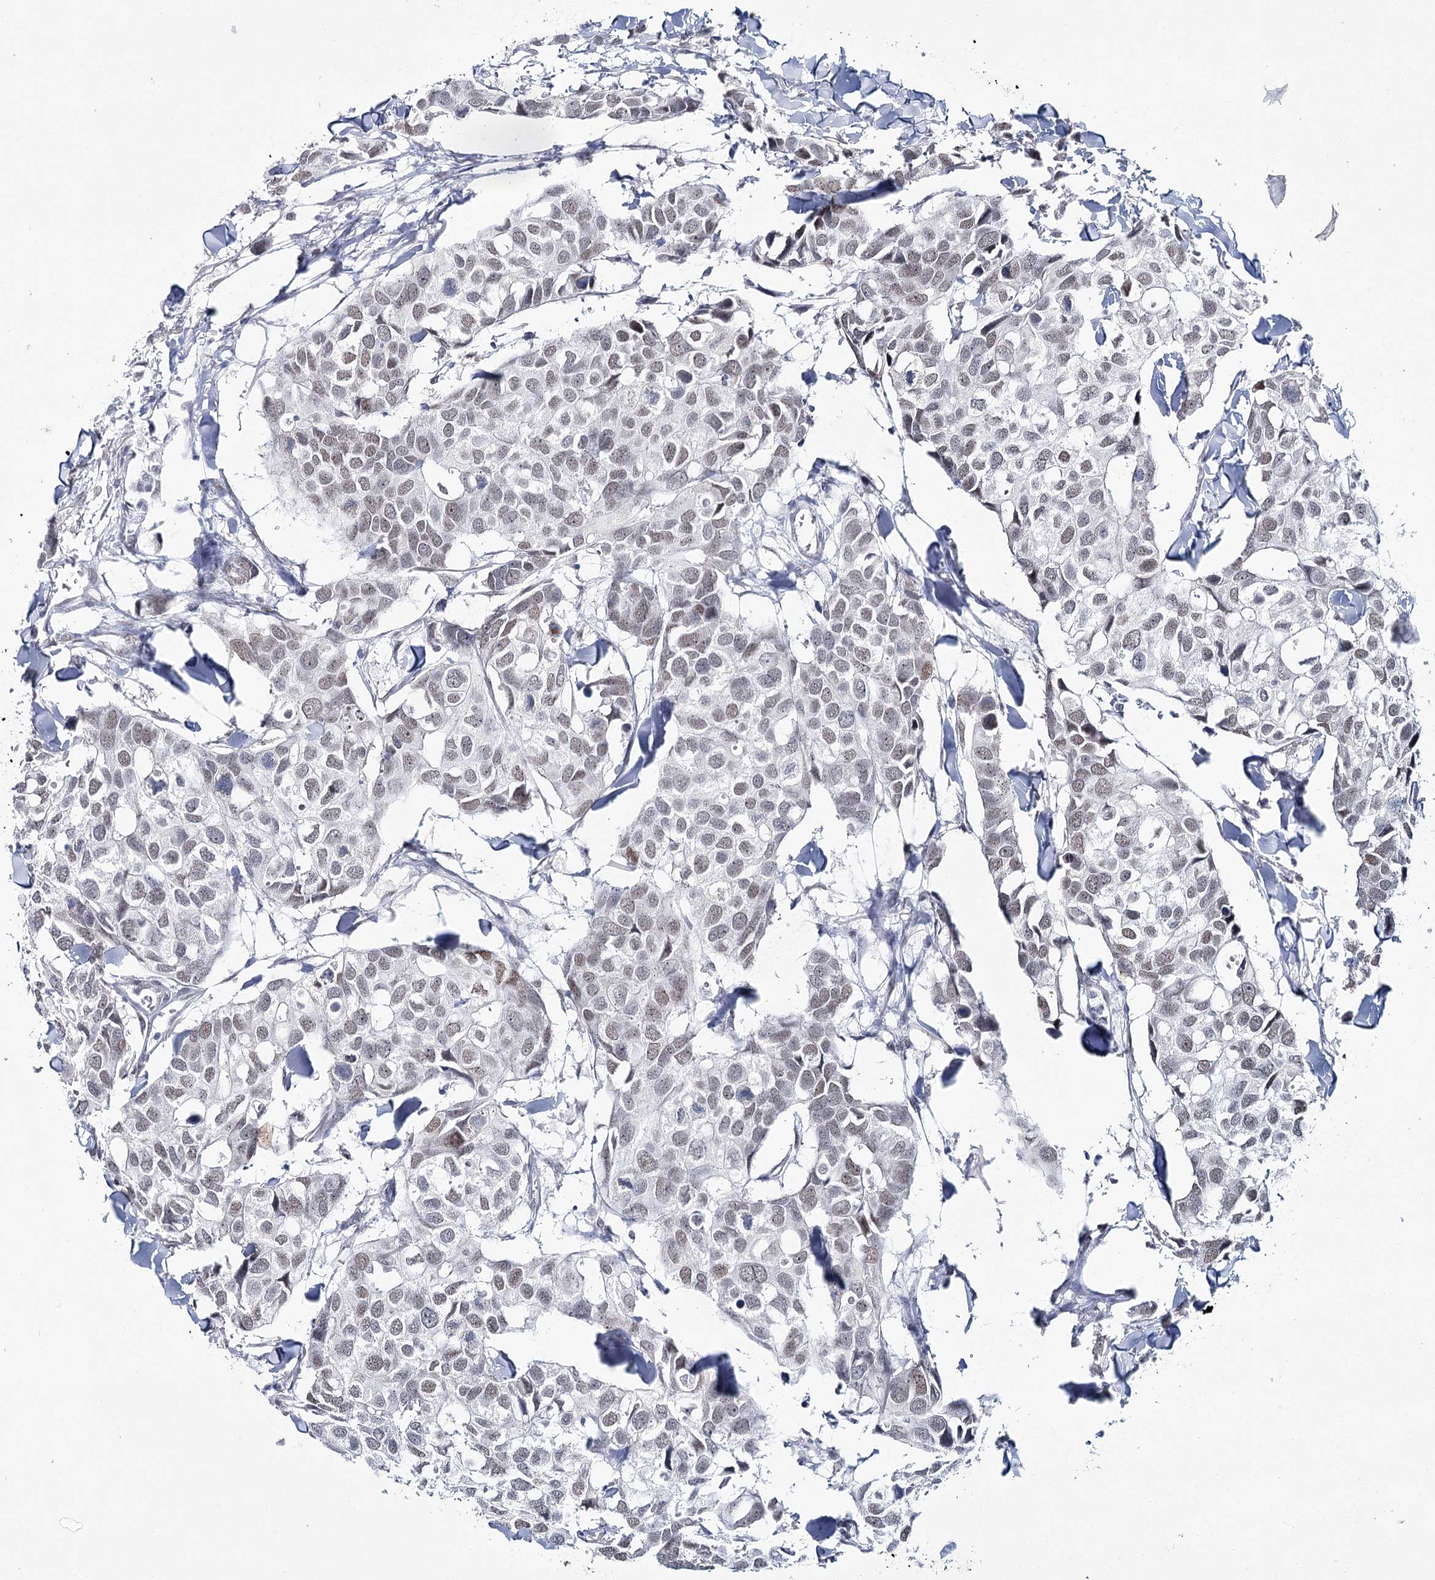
{"staining": {"intensity": "weak", "quantity": ">75%", "location": "nuclear"}, "tissue": "breast cancer", "cell_type": "Tumor cells", "image_type": "cancer", "snomed": [{"axis": "morphology", "description": "Duct carcinoma"}, {"axis": "topography", "description": "Breast"}], "caption": "There is low levels of weak nuclear staining in tumor cells of breast cancer, as demonstrated by immunohistochemical staining (brown color).", "gene": "ZC3H8", "patient": {"sex": "female", "age": 83}}